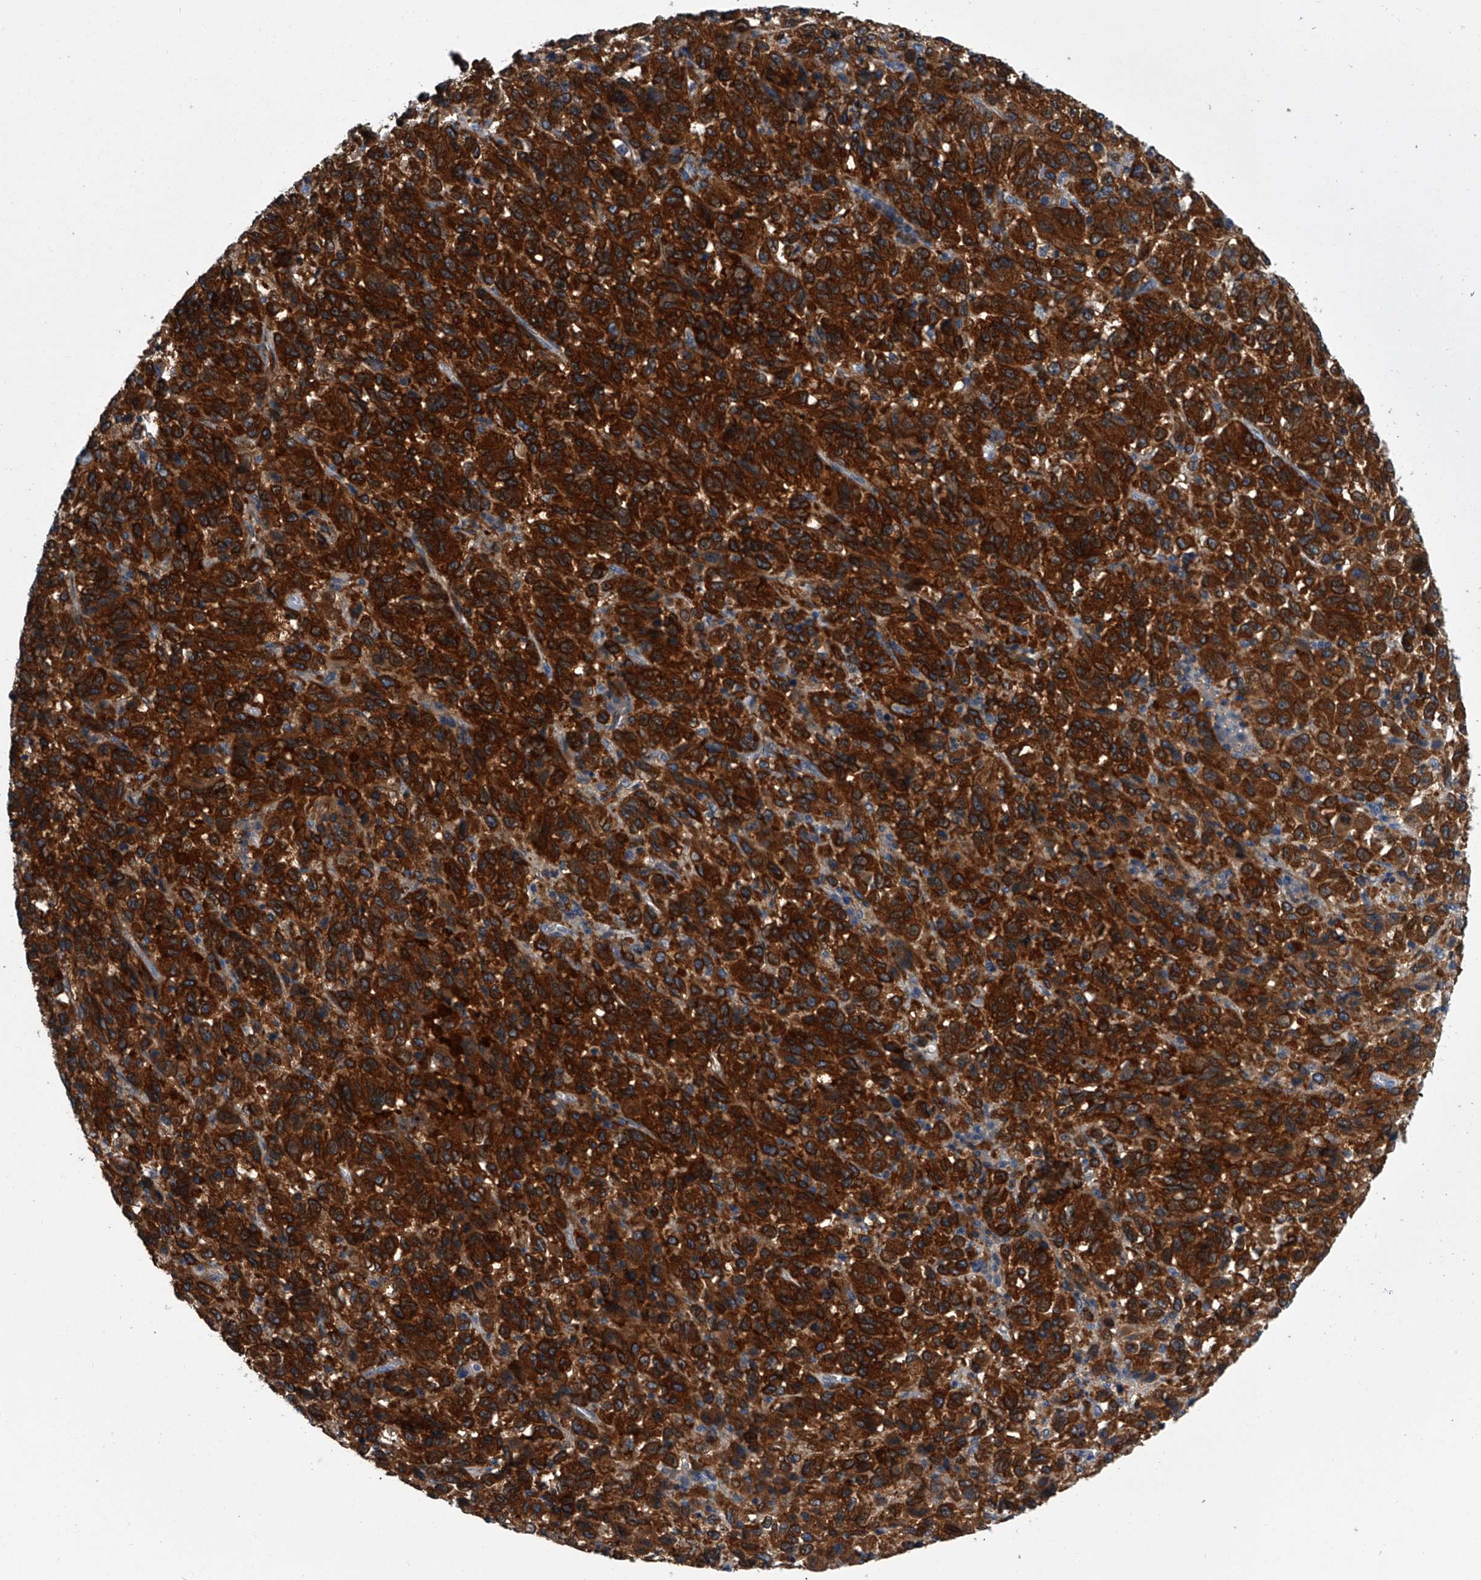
{"staining": {"intensity": "strong", "quantity": ">75%", "location": "cytoplasmic/membranous"}, "tissue": "melanoma", "cell_type": "Tumor cells", "image_type": "cancer", "snomed": [{"axis": "morphology", "description": "Malignant melanoma, Metastatic site"}, {"axis": "topography", "description": "Lung"}], "caption": "Immunohistochemistry image of neoplastic tissue: malignant melanoma (metastatic site) stained using immunohistochemistry (IHC) shows high levels of strong protein expression localized specifically in the cytoplasmic/membranous of tumor cells, appearing as a cytoplasmic/membranous brown color.", "gene": "PPP2R5D", "patient": {"sex": "male", "age": 64}}